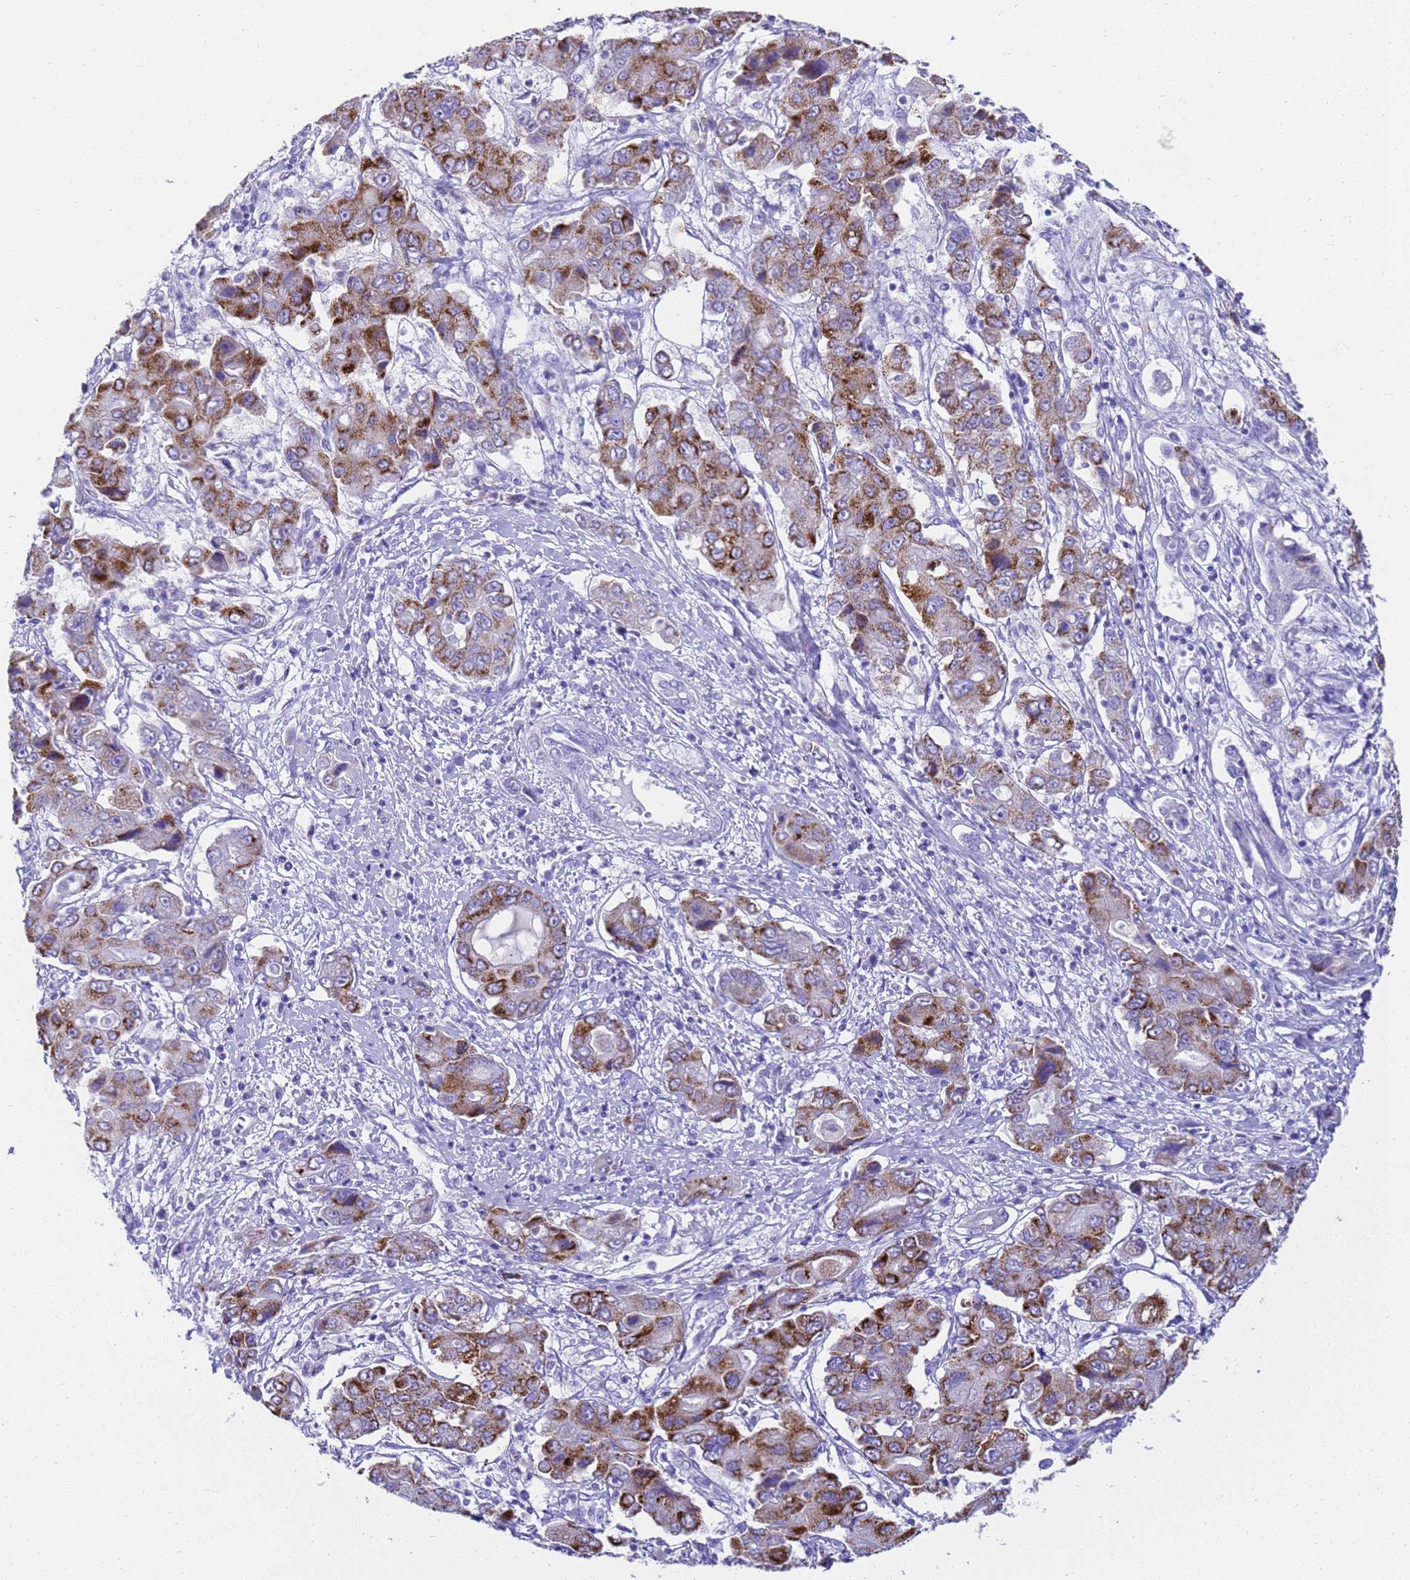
{"staining": {"intensity": "strong", "quantity": "25%-75%", "location": "cytoplasmic/membranous"}, "tissue": "liver cancer", "cell_type": "Tumor cells", "image_type": "cancer", "snomed": [{"axis": "morphology", "description": "Cholangiocarcinoma"}, {"axis": "topography", "description": "Liver"}], "caption": "DAB (3,3'-diaminobenzidine) immunohistochemical staining of liver cholangiocarcinoma reveals strong cytoplasmic/membranous protein staining in approximately 25%-75% of tumor cells.", "gene": "MS4A13", "patient": {"sex": "male", "age": 67}}